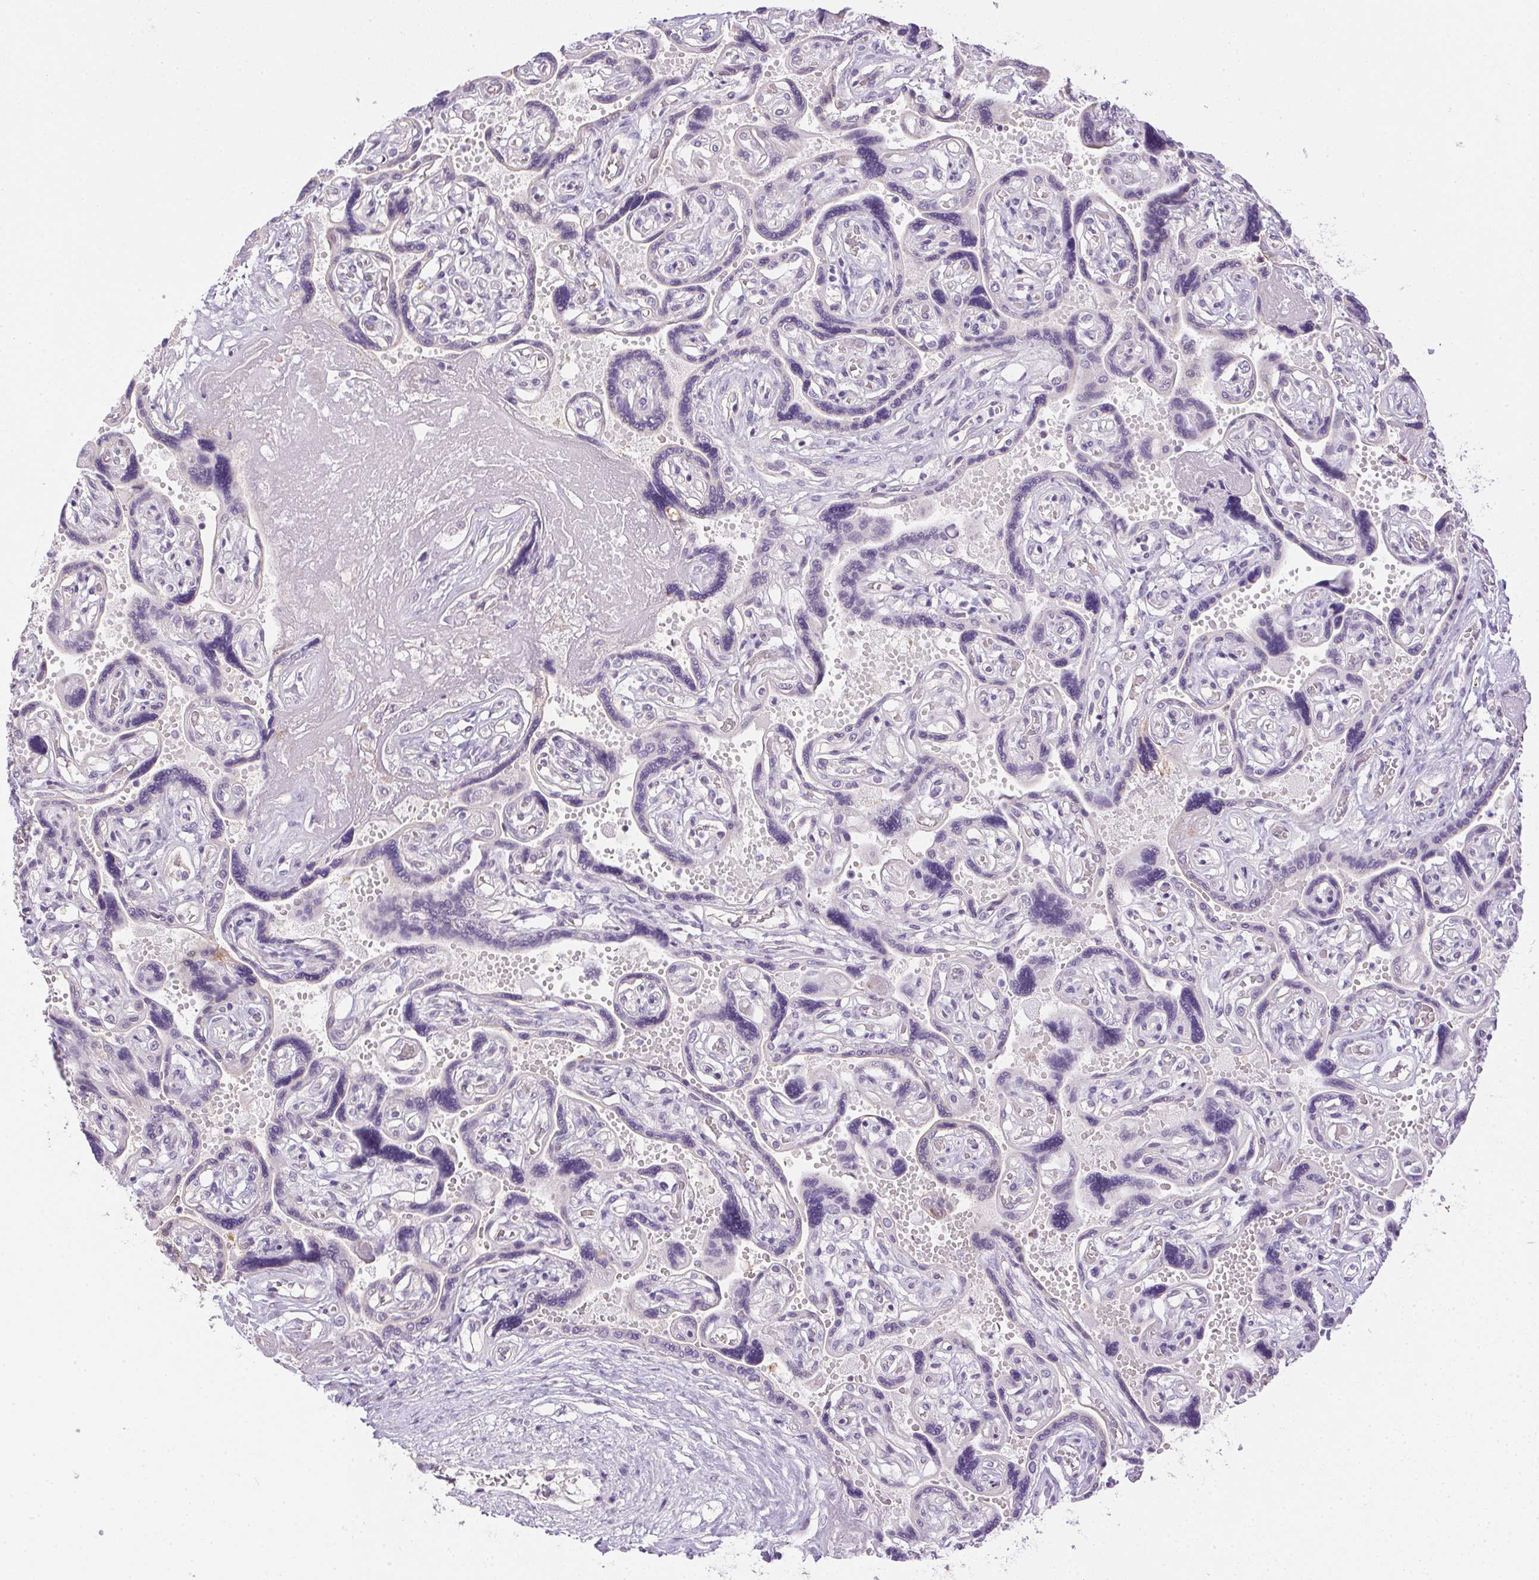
{"staining": {"intensity": "weak", "quantity": "25%-75%", "location": "cytoplasmic/membranous"}, "tissue": "placenta", "cell_type": "Decidual cells", "image_type": "normal", "snomed": [{"axis": "morphology", "description": "Normal tissue, NOS"}, {"axis": "topography", "description": "Placenta"}], "caption": "IHC staining of normal placenta, which demonstrates low levels of weak cytoplasmic/membranous expression in approximately 25%-75% of decidual cells indicating weak cytoplasmic/membranous protein positivity. The staining was performed using DAB (3,3'-diaminobenzidine) (brown) for protein detection and nuclei were counterstained in hematoxylin (blue).", "gene": "PRL", "patient": {"sex": "female", "age": 32}}